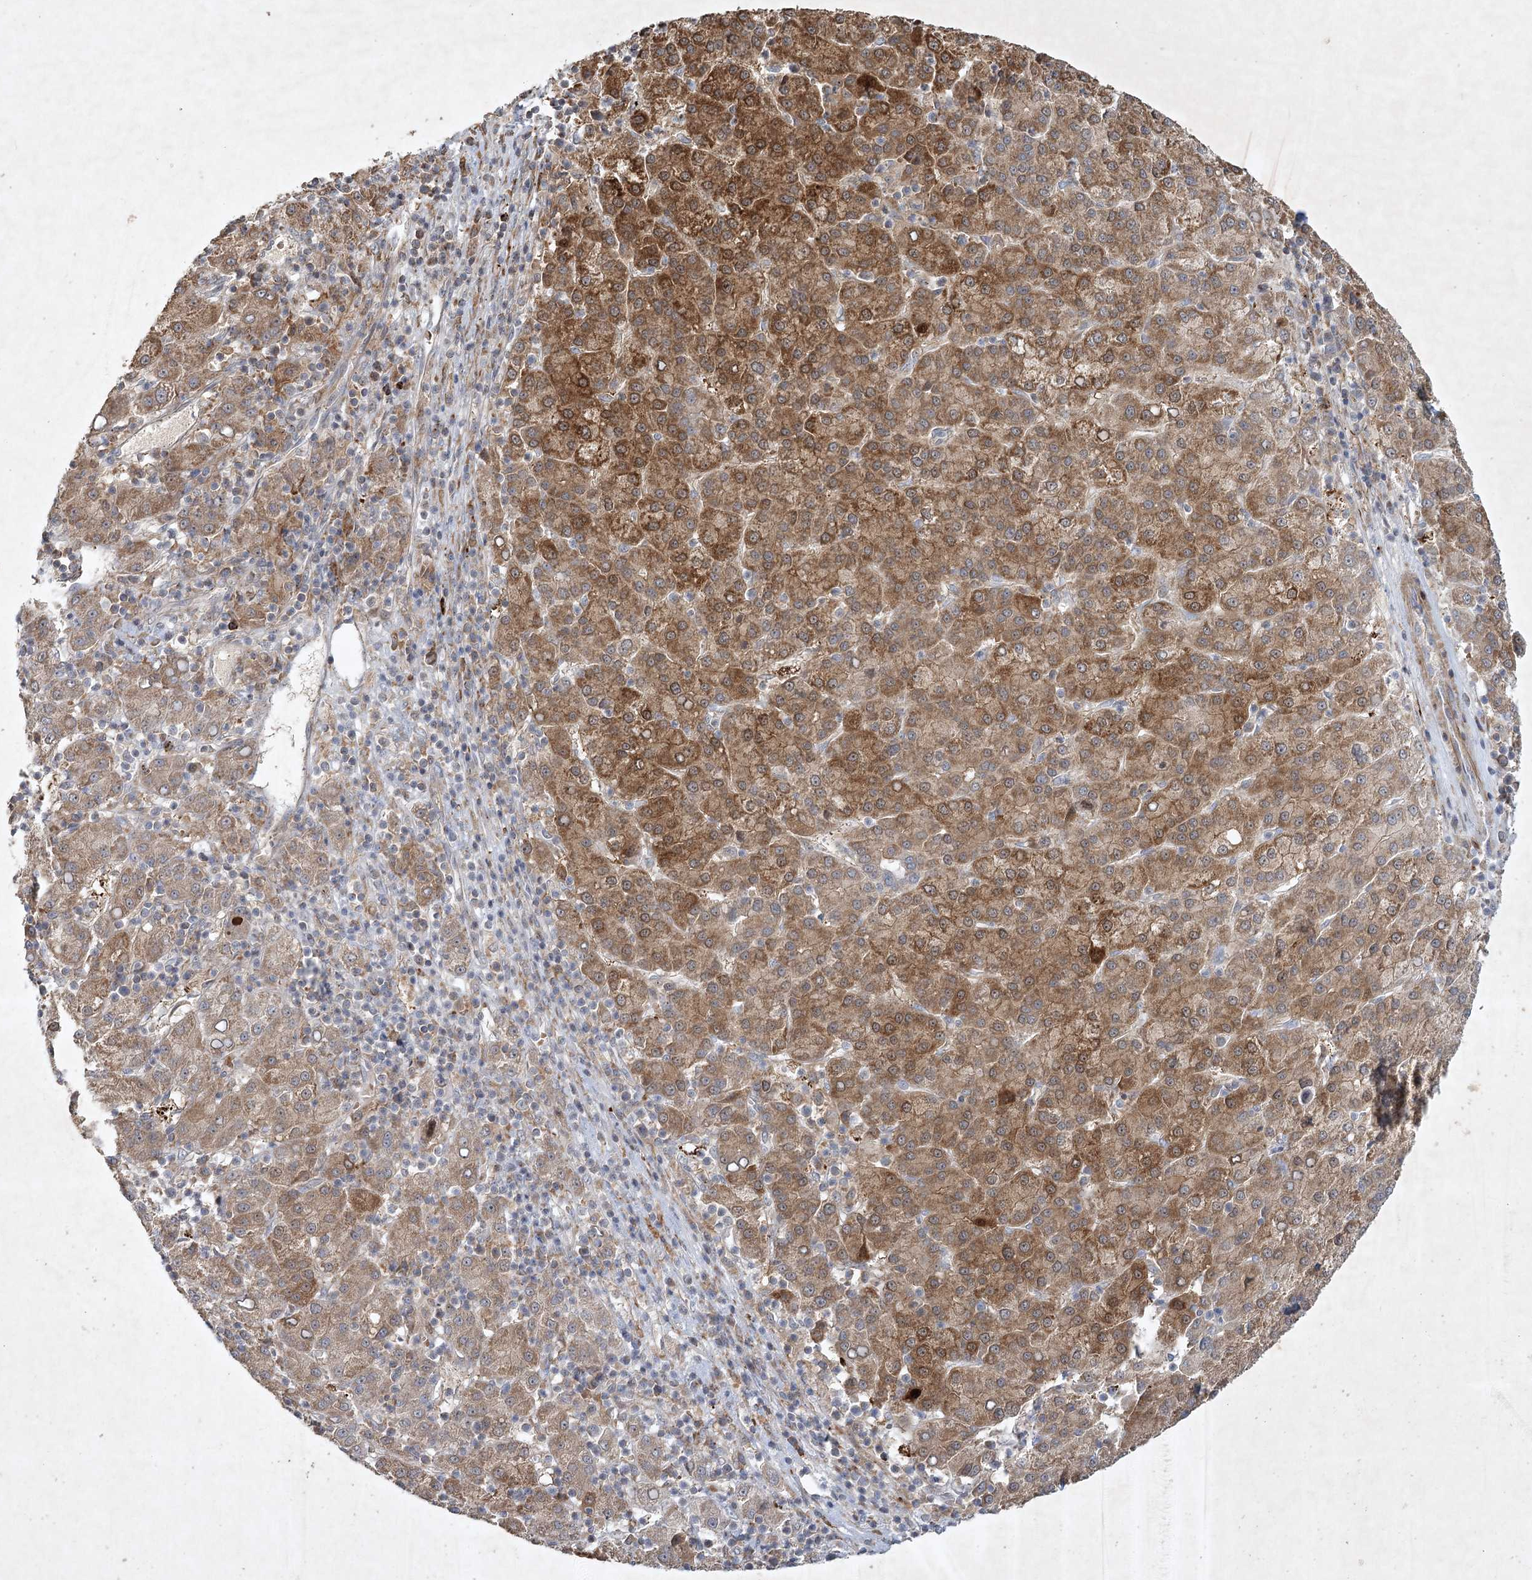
{"staining": {"intensity": "moderate", "quantity": ">75%", "location": "cytoplasmic/membranous"}, "tissue": "liver cancer", "cell_type": "Tumor cells", "image_type": "cancer", "snomed": [{"axis": "morphology", "description": "Carcinoma, Hepatocellular, NOS"}, {"axis": "topography", "description": "Liver"}], "caption": "Liver cancer stained for a protein (brown) demonstrates moderate cytoplasmic/membranous positive expression in approximately >75% of tumor cells.", "gene": "KBTBD4", "patient": {"sex": "female", "age": 58}}